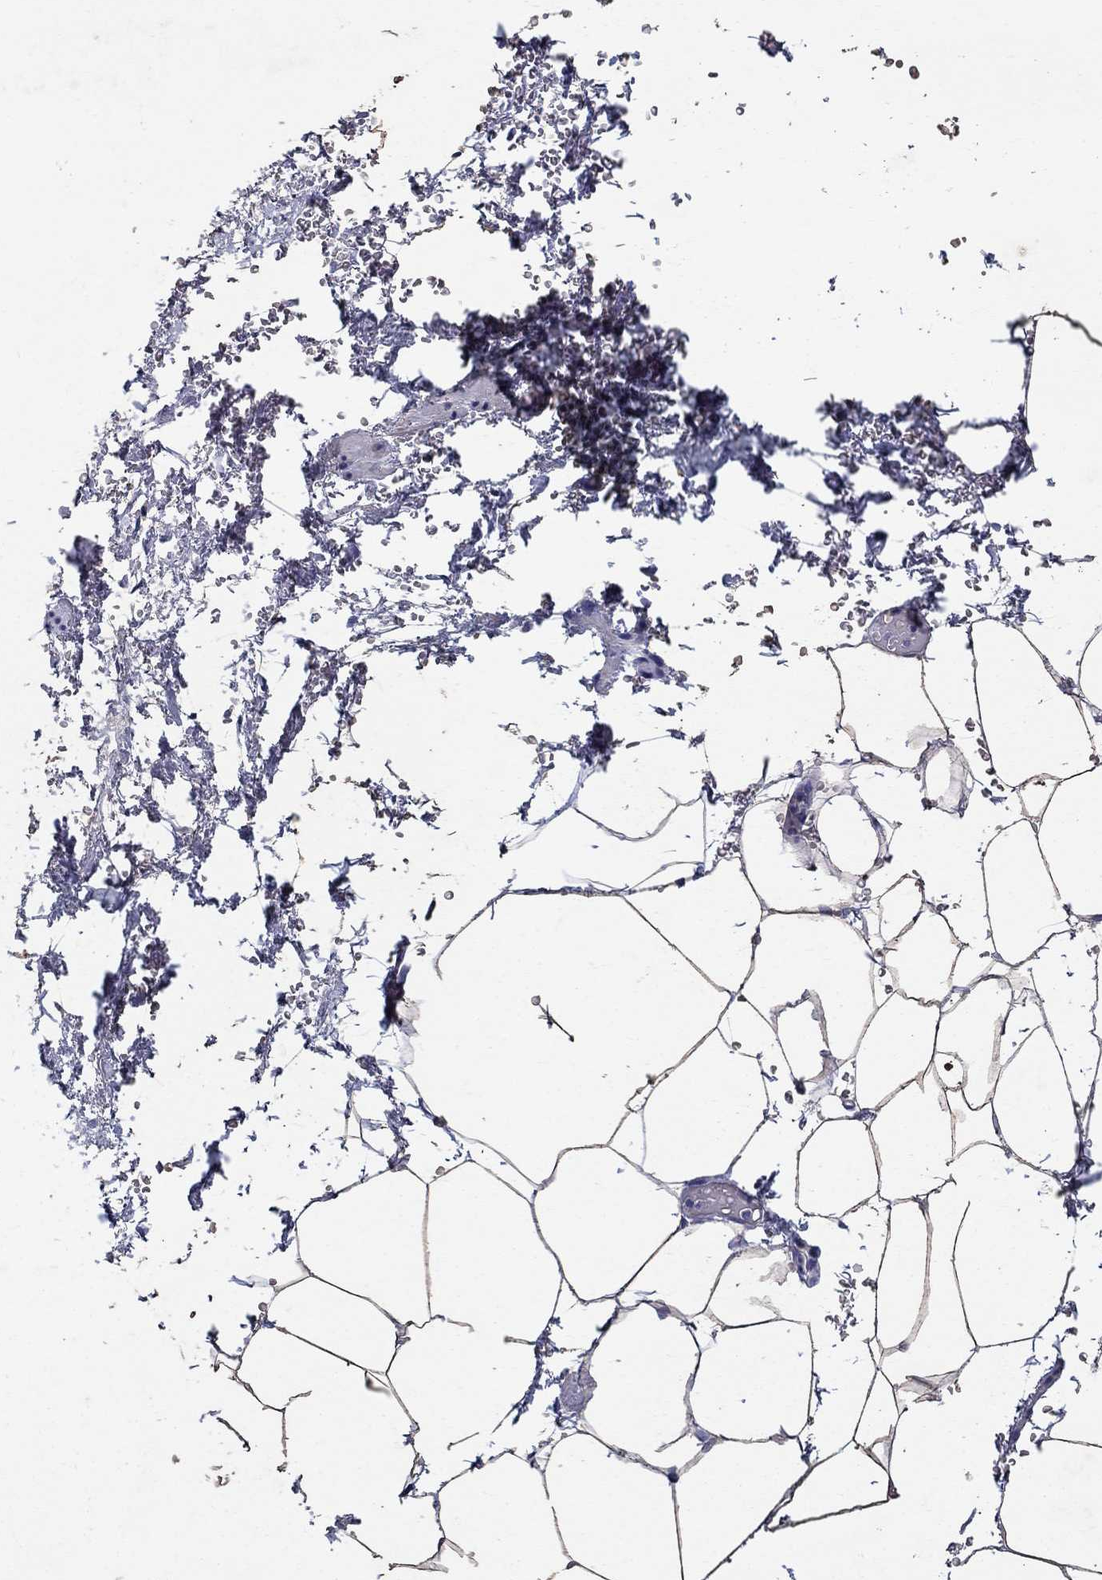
{"staining": {"intensity": "moderate", "quantity": ">75%", "location": "cytoplasmic/membranous"}, "tissue": "adipose tissue", "cell_type": "Adipocytes", "image_type": "normal", "snomed": [{"axis": "morphology", "description": "Normal tissue, NOS"}, {"axis": "topography", "description": "Soft tissue"}, {"axis": "topography", "description": "Adipose tissue"}, {"axis": "topography", "description": "Vascular tissue"}, {"axis": "topography", "description": "Peripheral nerve tissue"}], "caption": "Adipocytes reveal medium levels of moderate cytoplasmic/membranous positivity in approximately >75% of cells in normal adipose tissue.", "gene": "PROZ", "patient": {"sex": "male", "age": 68}}